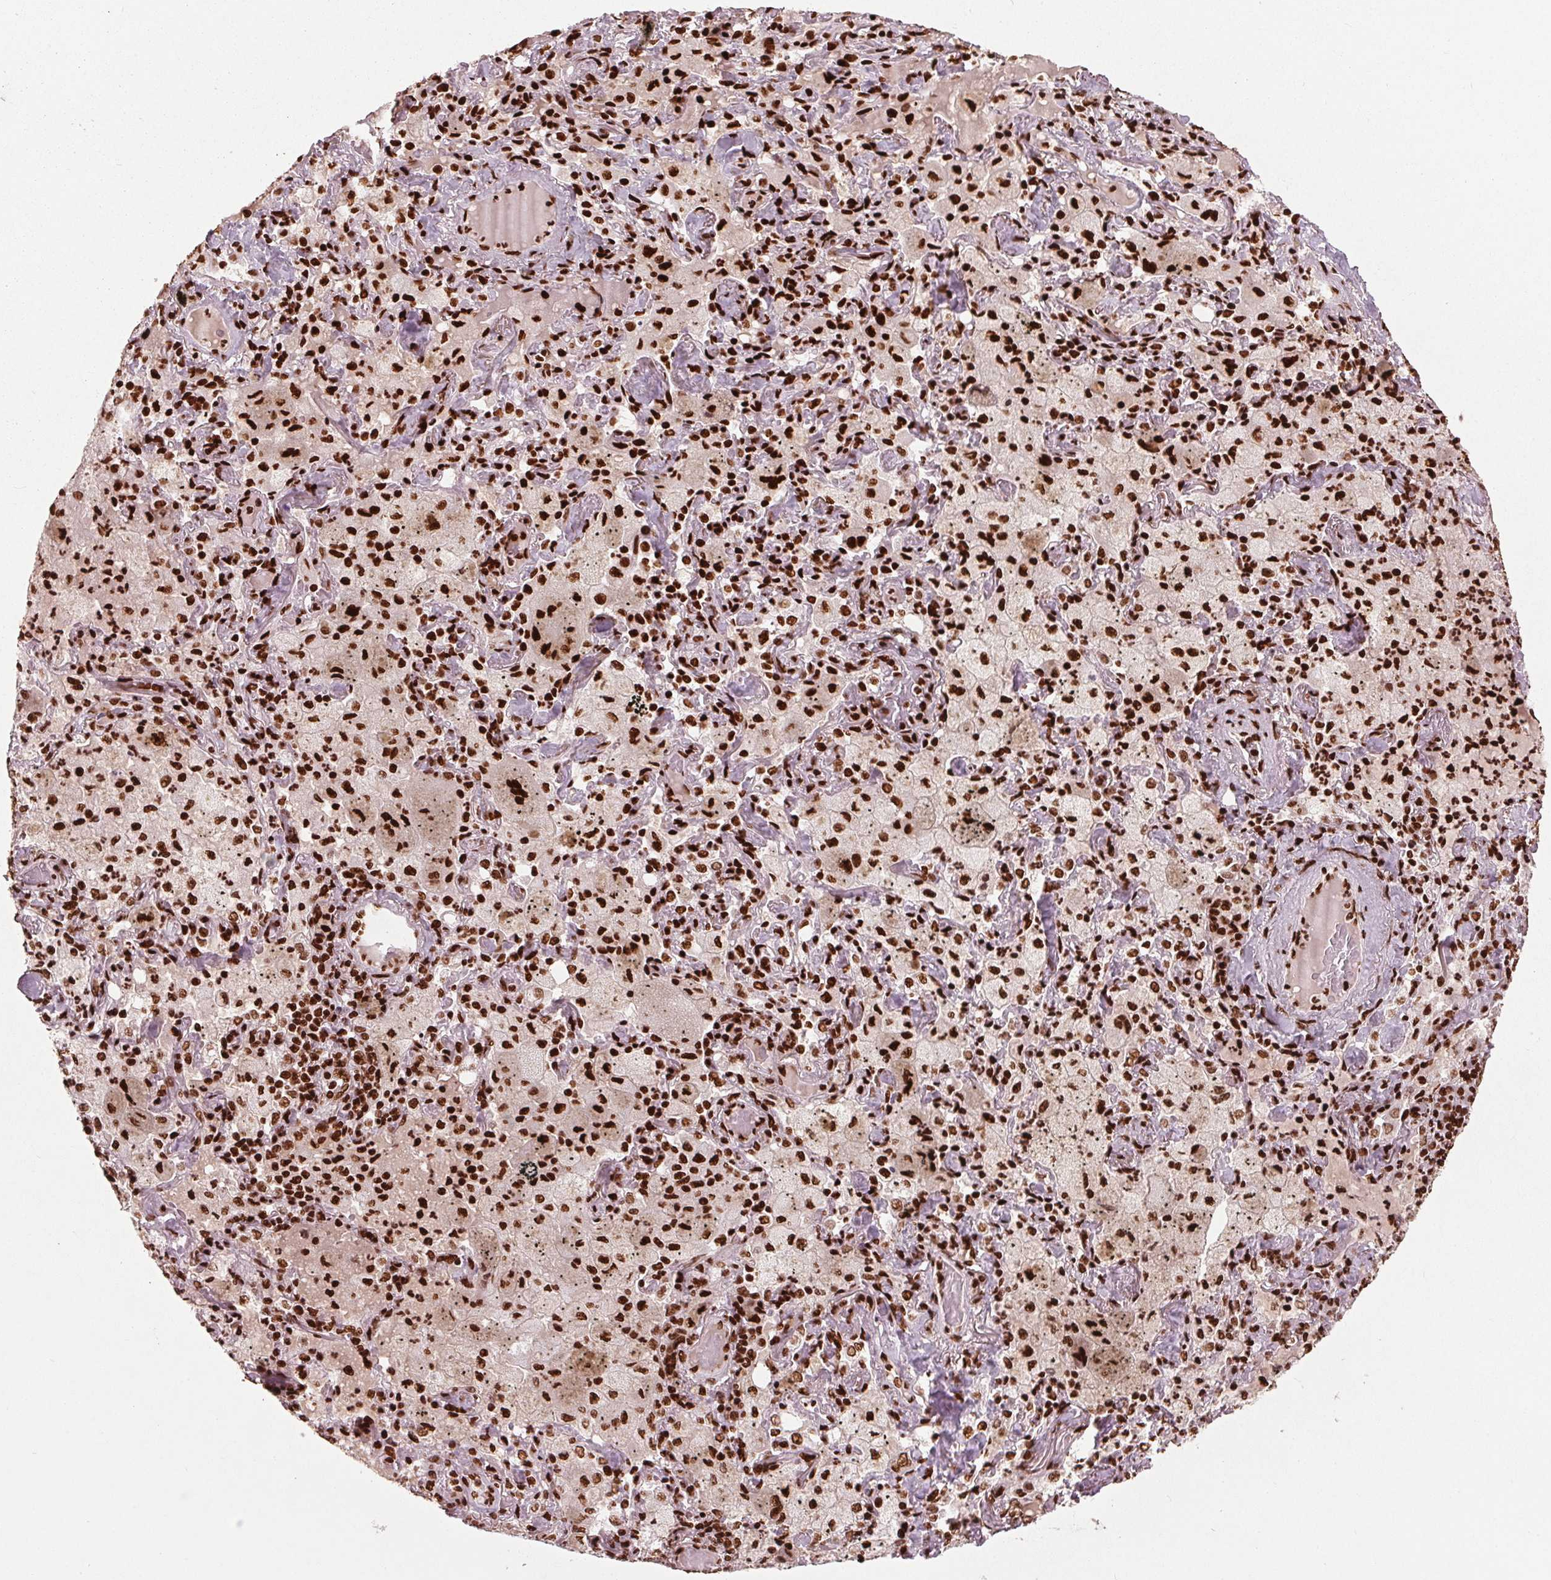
{"staining": {"intensity": "strong", "quantity": ">75%", "location": "nuclear"}, "tissue": "lung cancer", "cell_type": "Tumor cells", "image_type": "cancer", "snomed": [{"axis": "morphology", "description": "Adenocarcinoma, NOS"}, {"axis": "topography", "description": "Lung"}], "caption": "Protein staining of lung adenocarcinoma tissue reveals strong nuclear expression in about >75% of tumor cells. Using DAB (3,3'-diaminobenzidine) (brown) and hematoxylin (blue) stains, captured at high magnification using brightfield microscopy.", "gene": "BRD4", "patient": {"sex": "female", "age": 73}}